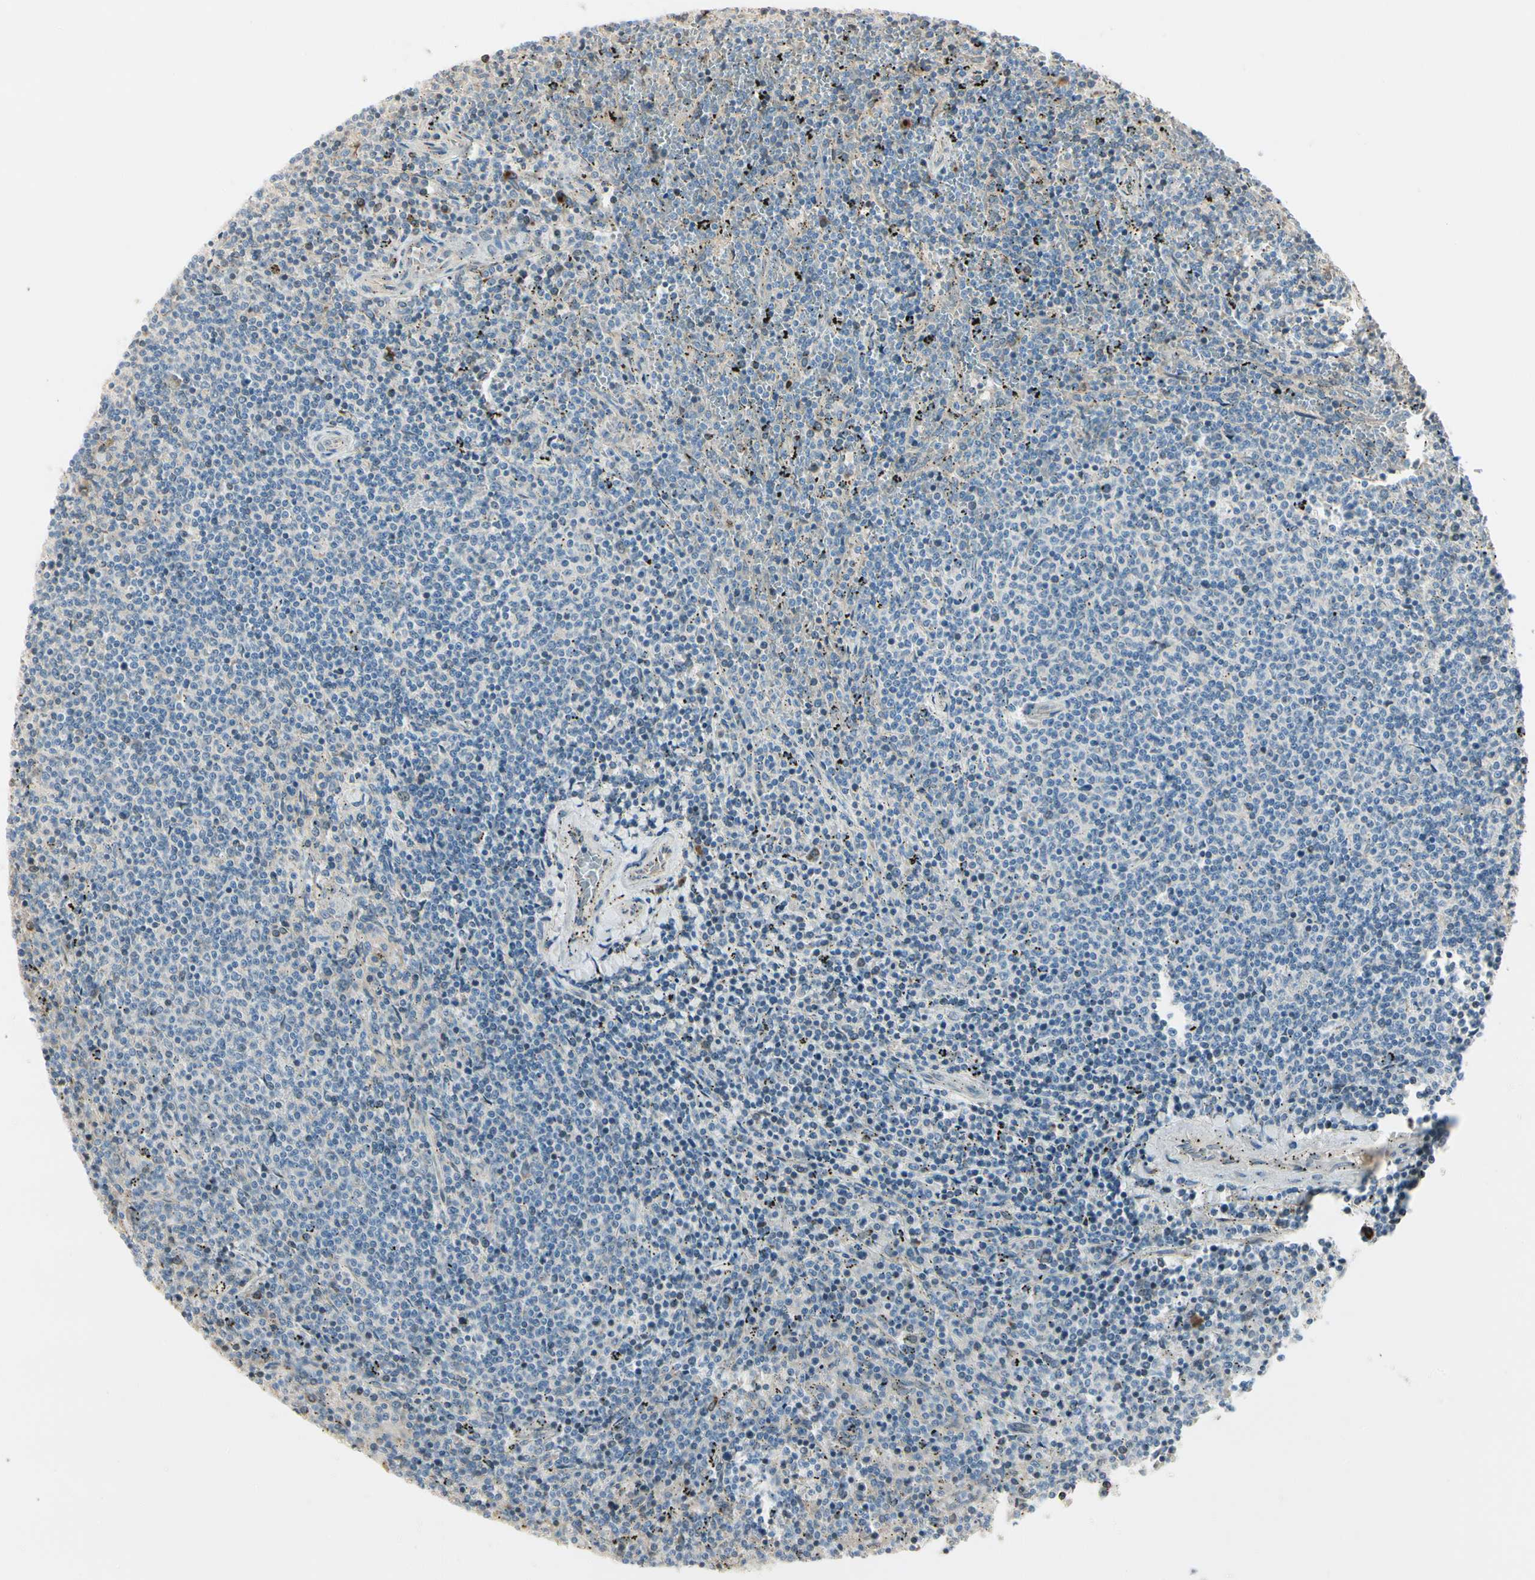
{"staining": {"intensity": "negative", "quantity": "none", "location": "none"}, "tissue": "lymphoma", "cell_type": "Tumor cells", "image_type": "cancer", "snomed": [{"axis": "morphology", "description": "Malignant lymphoma, non-Hodgkin's type, Low grade"}, {"axis": "topography", "description": "Spleen"}], "caption": "This micrograph is of lymphoma stained with immunohistochemistry (IHC) to label a protein in brown with the nuclei are counter-stained blue. There is no positivity in tumor cells. The staining is performed using DAB (3,3'-diaminobenzidine) brown chromogen with nuclei counter-stained in using hematoxylin.", "gene": "NUCB2", "patient": {"sex": "female", "age": 50}}